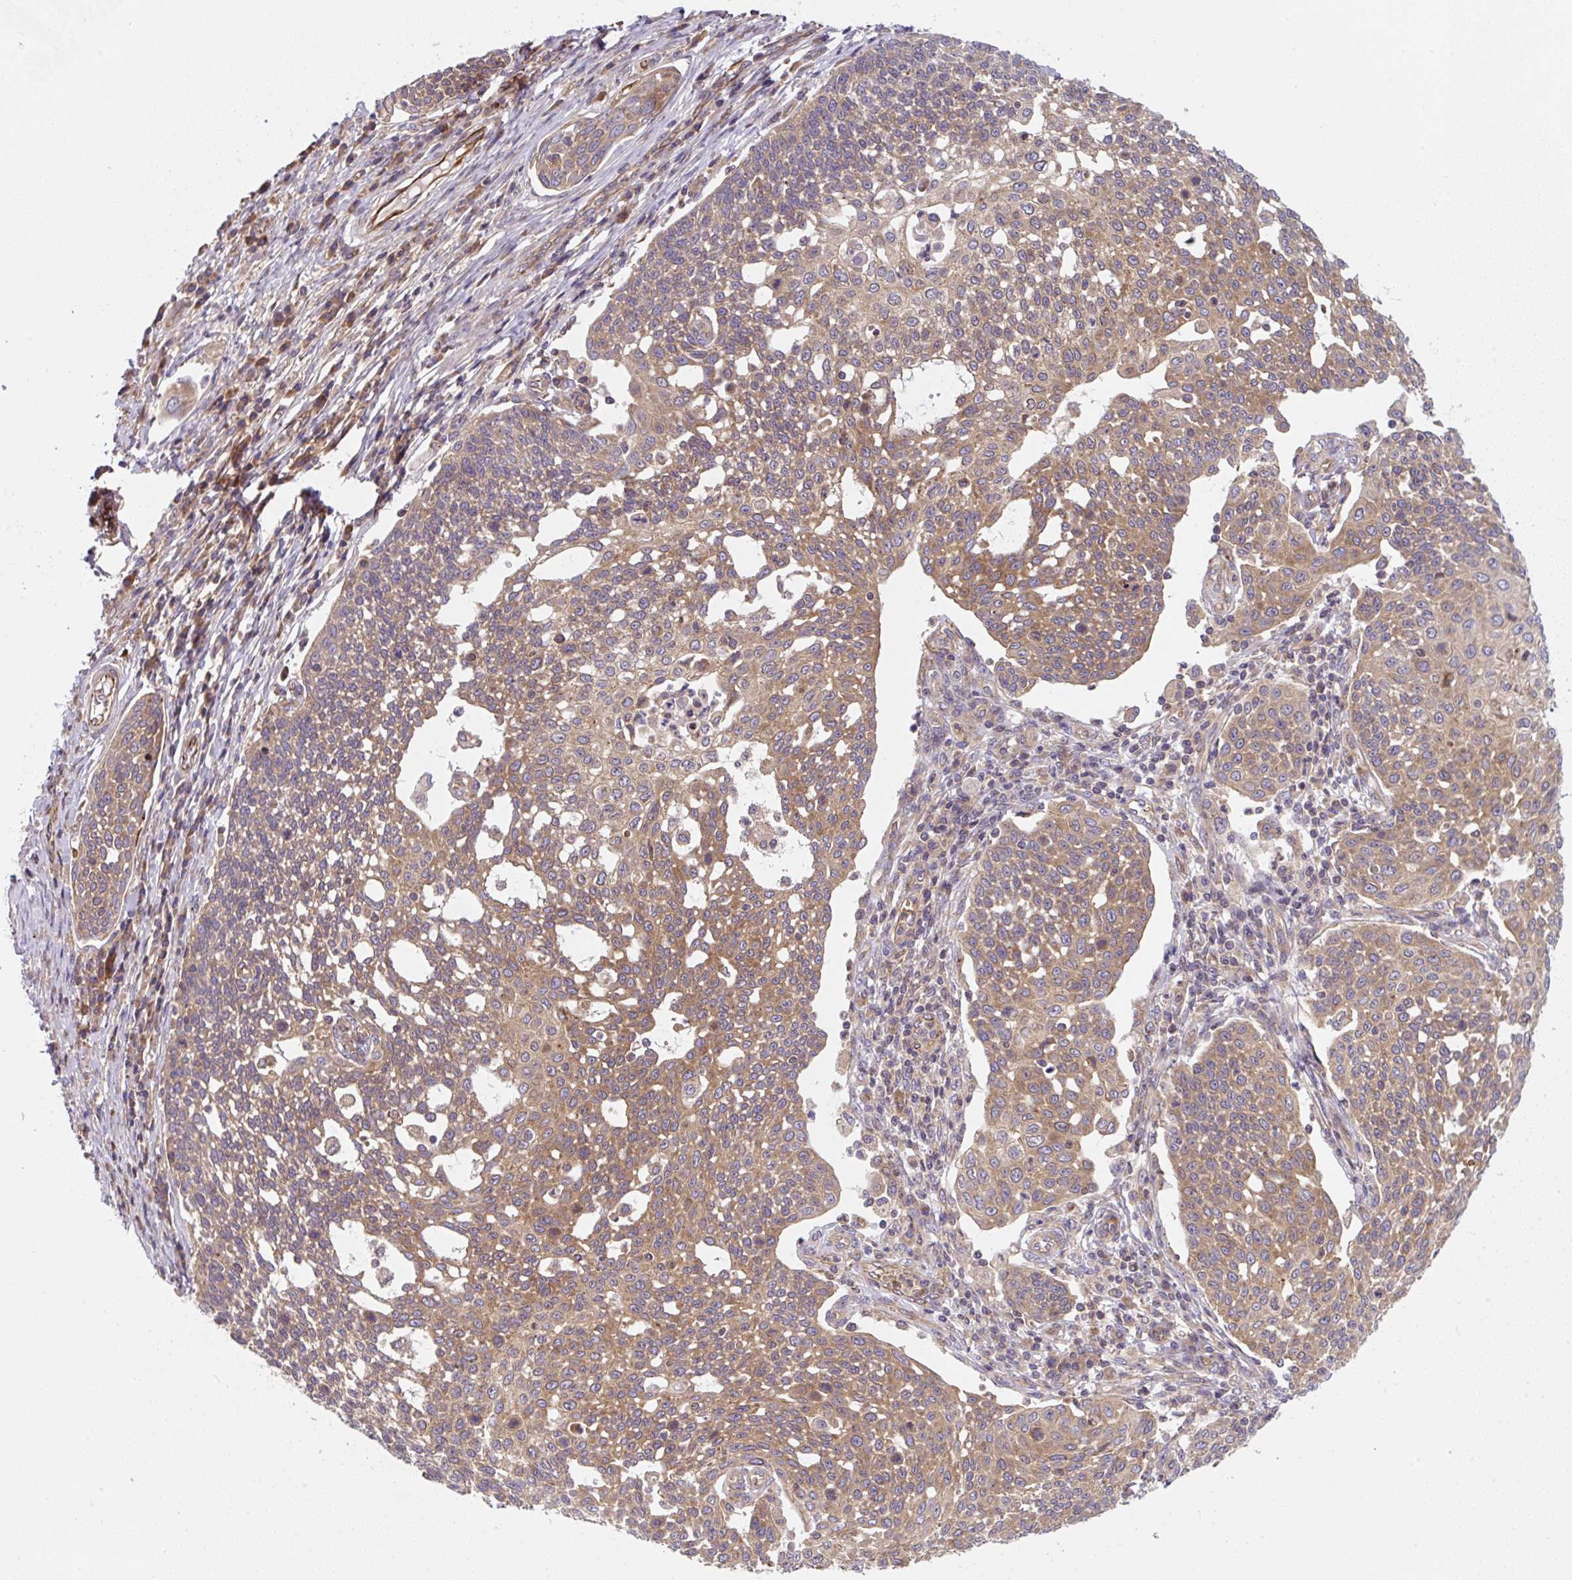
{"staining": {"intensity": "moderate", "quantity": ">75%", "location": "cytoplasmic/membranous"}, "tissue": "cervical cancer", "cell_type": "Tumor cells", "image_type": "cancer", "snomed": [{"axis": "morphology", "description": "Squamous cell carcinoma, NOS"}, {"axis": "topography", "description": "Cervix"}], "caption": "Immunohistochemistry (DAB) staining of human cervical cancer exhibits moderate cytoplasmic/membranous protein positivity in approximately >75% of tumor cells.", "gene": "APOBEC3D", "patient": {"sex": "female", "age": 34}}